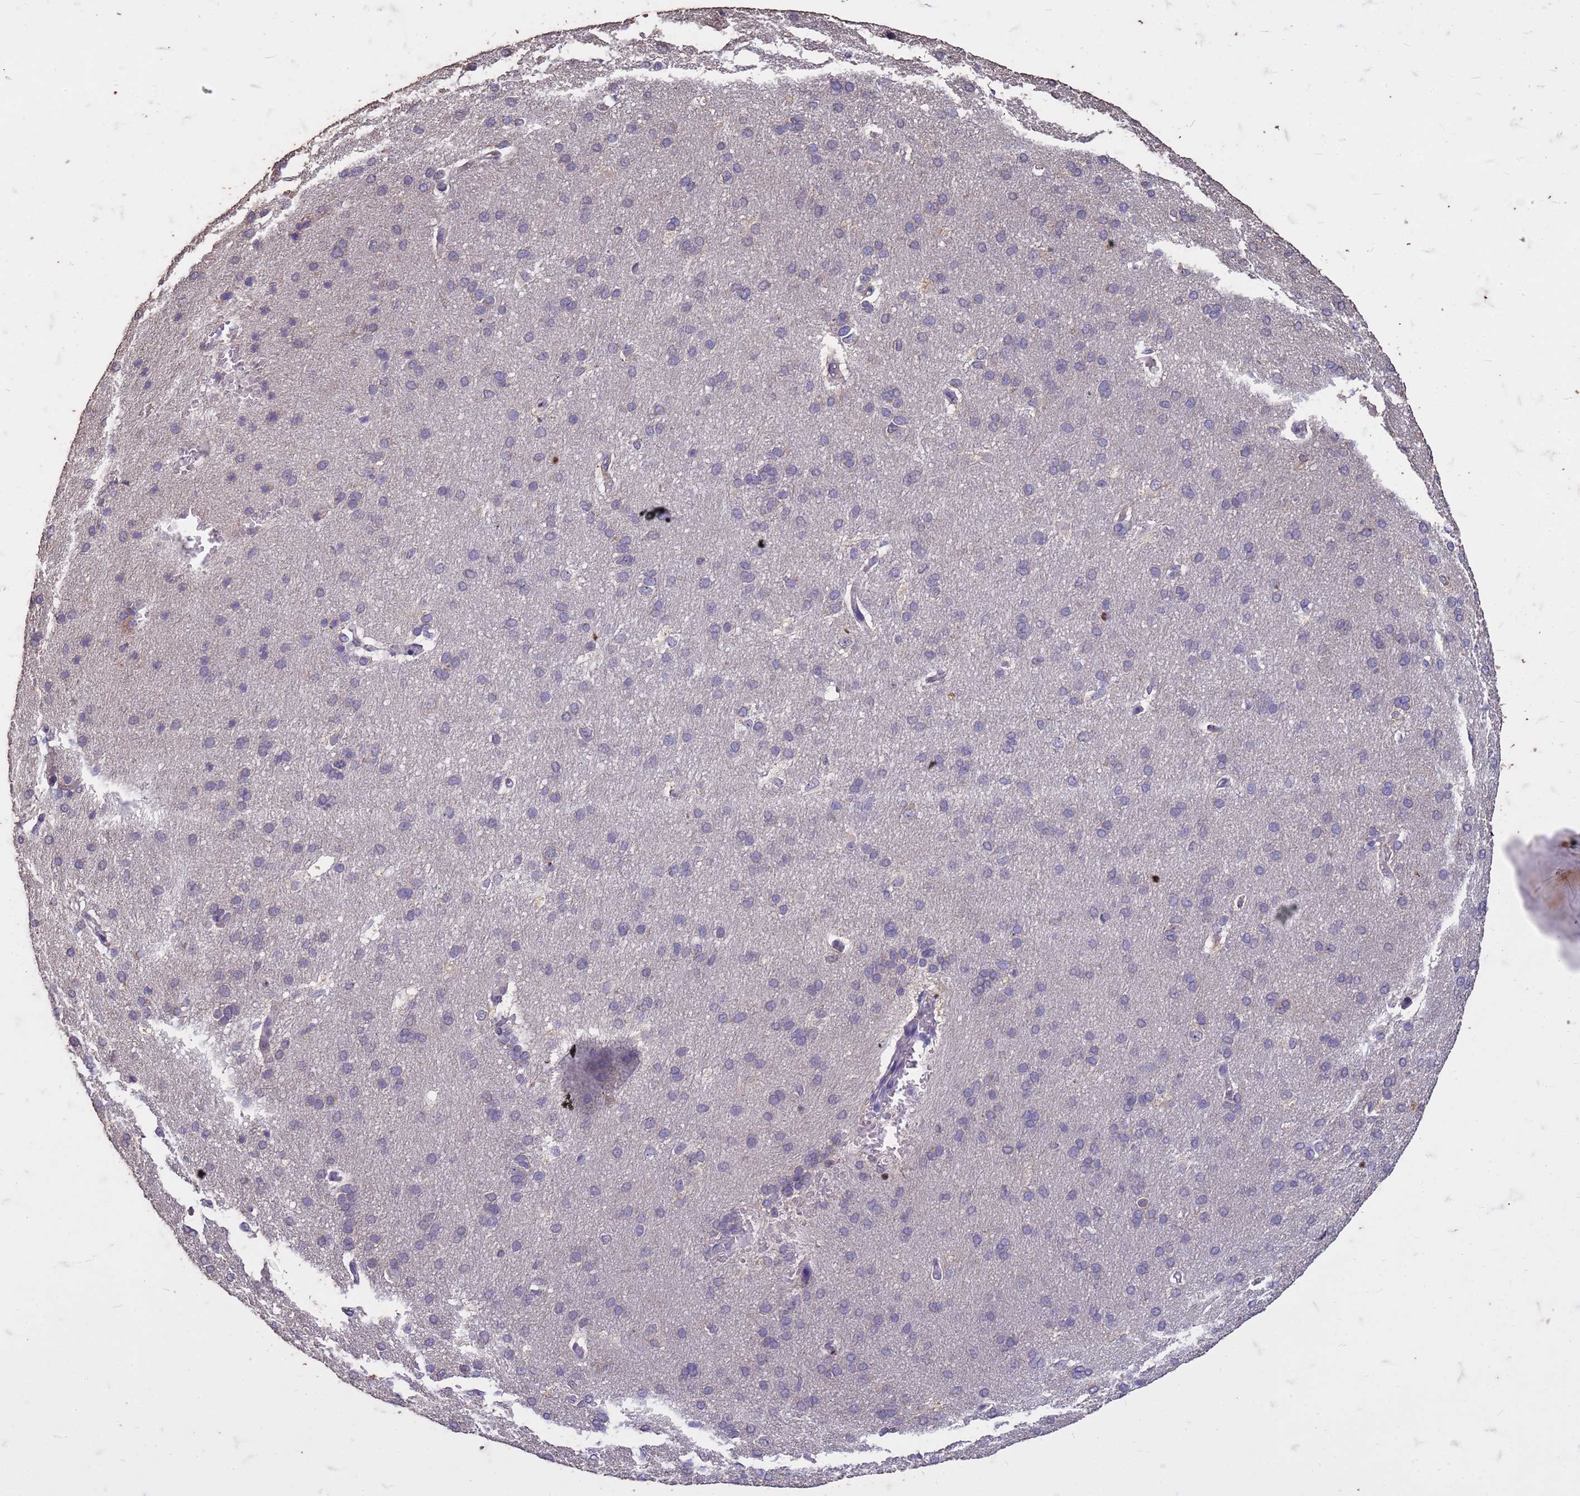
{"staining": {"intensity": "negative", "quantity": "none", "location": "none"}, "tissue": "cerebral cortex", "cell_type": "Endothelial cells", "image_type": "normal", "snomed": [{"axis": "morphology", "description": "Normal tissue, NOS"}, {"axis": "topography", "description": "Cerebral cortex"}], "caption": "Human cerebral cortex stained for a protein using immunohistochemistry (IHC) demonstrates no staining in endothelial cells.", "gene": "FAM184B", "patient": {"sex": "male", "age": 62}}